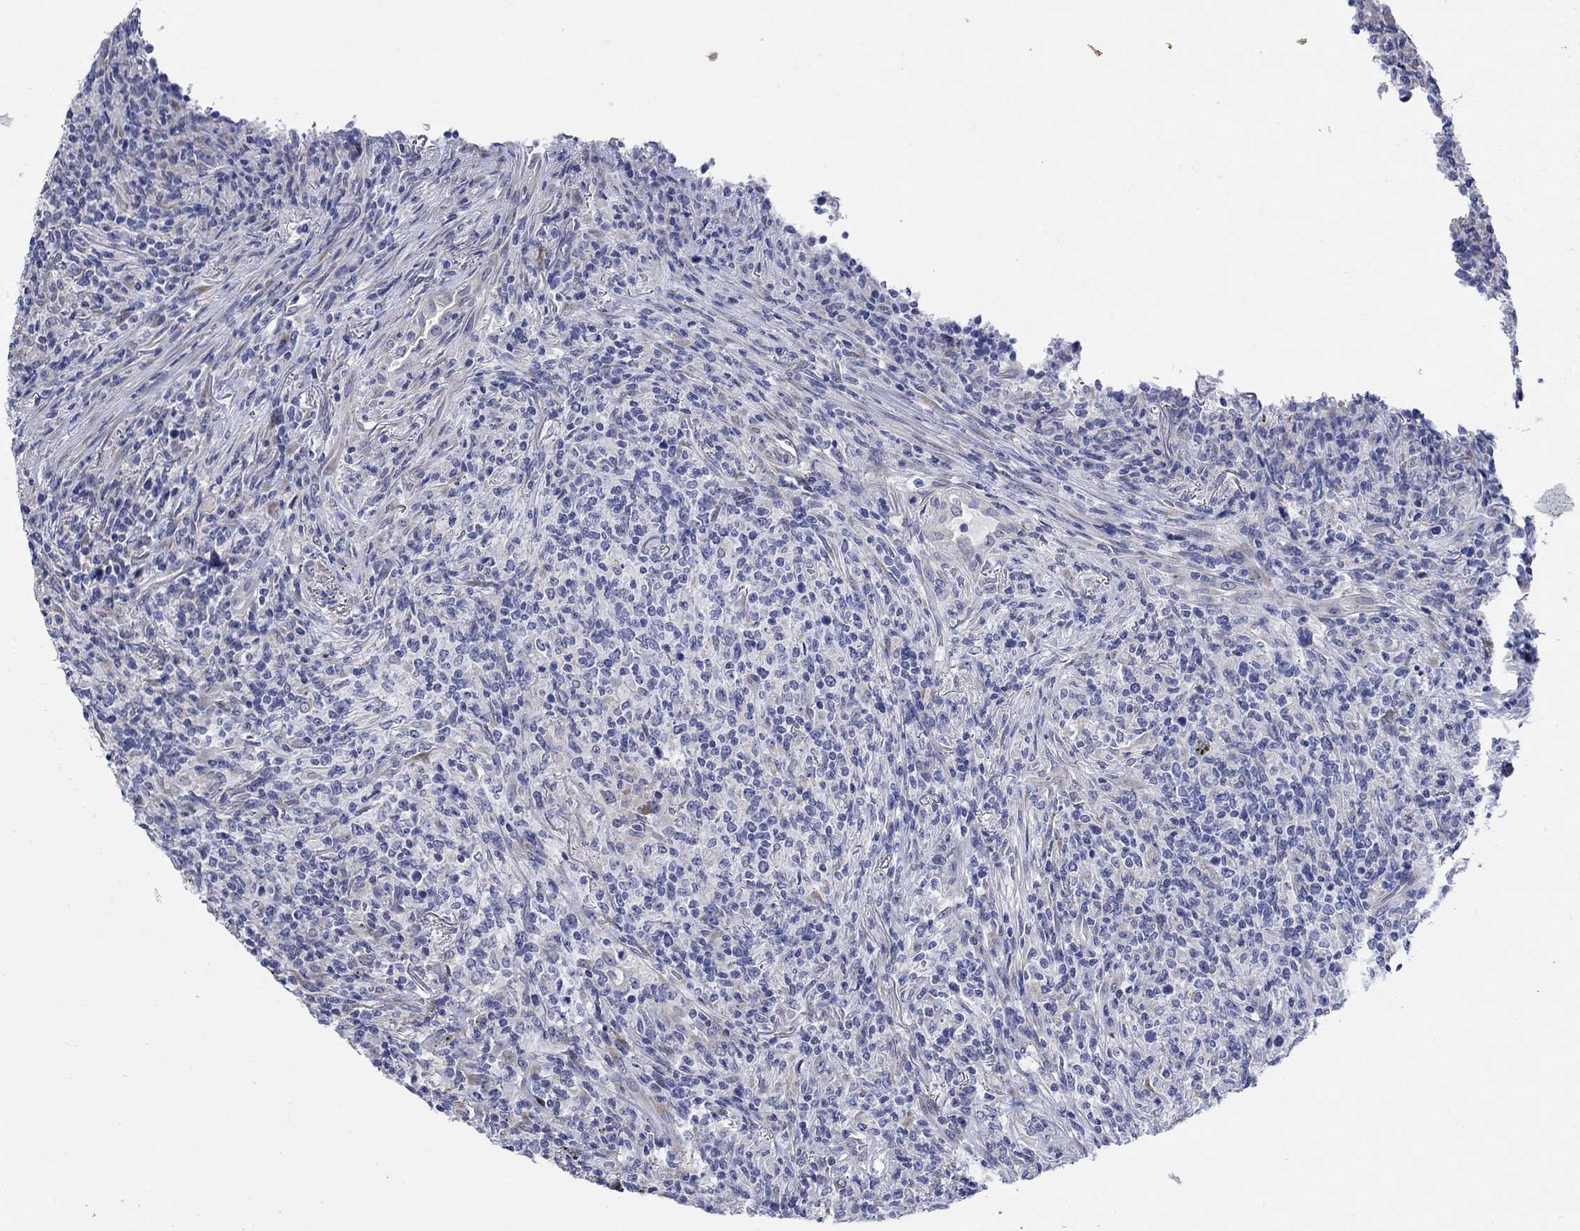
{"staining": {"intensity": "negative", "quantity": "none", "location": "none"}, "tissue": "lymphoma", "cell_type": "Tumor cells", "image_type": "cancer", "snomed": [{"axis": "morphology", "description": "Malignant lymphoma, non-Hodgkin's type, High grade"}, {"axis": "topography", "description": "Lung"}], "caption": "Tumor cells are negative for protein expression in human lymphoma.", "gene": "KRT222", "patient": {"sex": "male", "age": 79}}